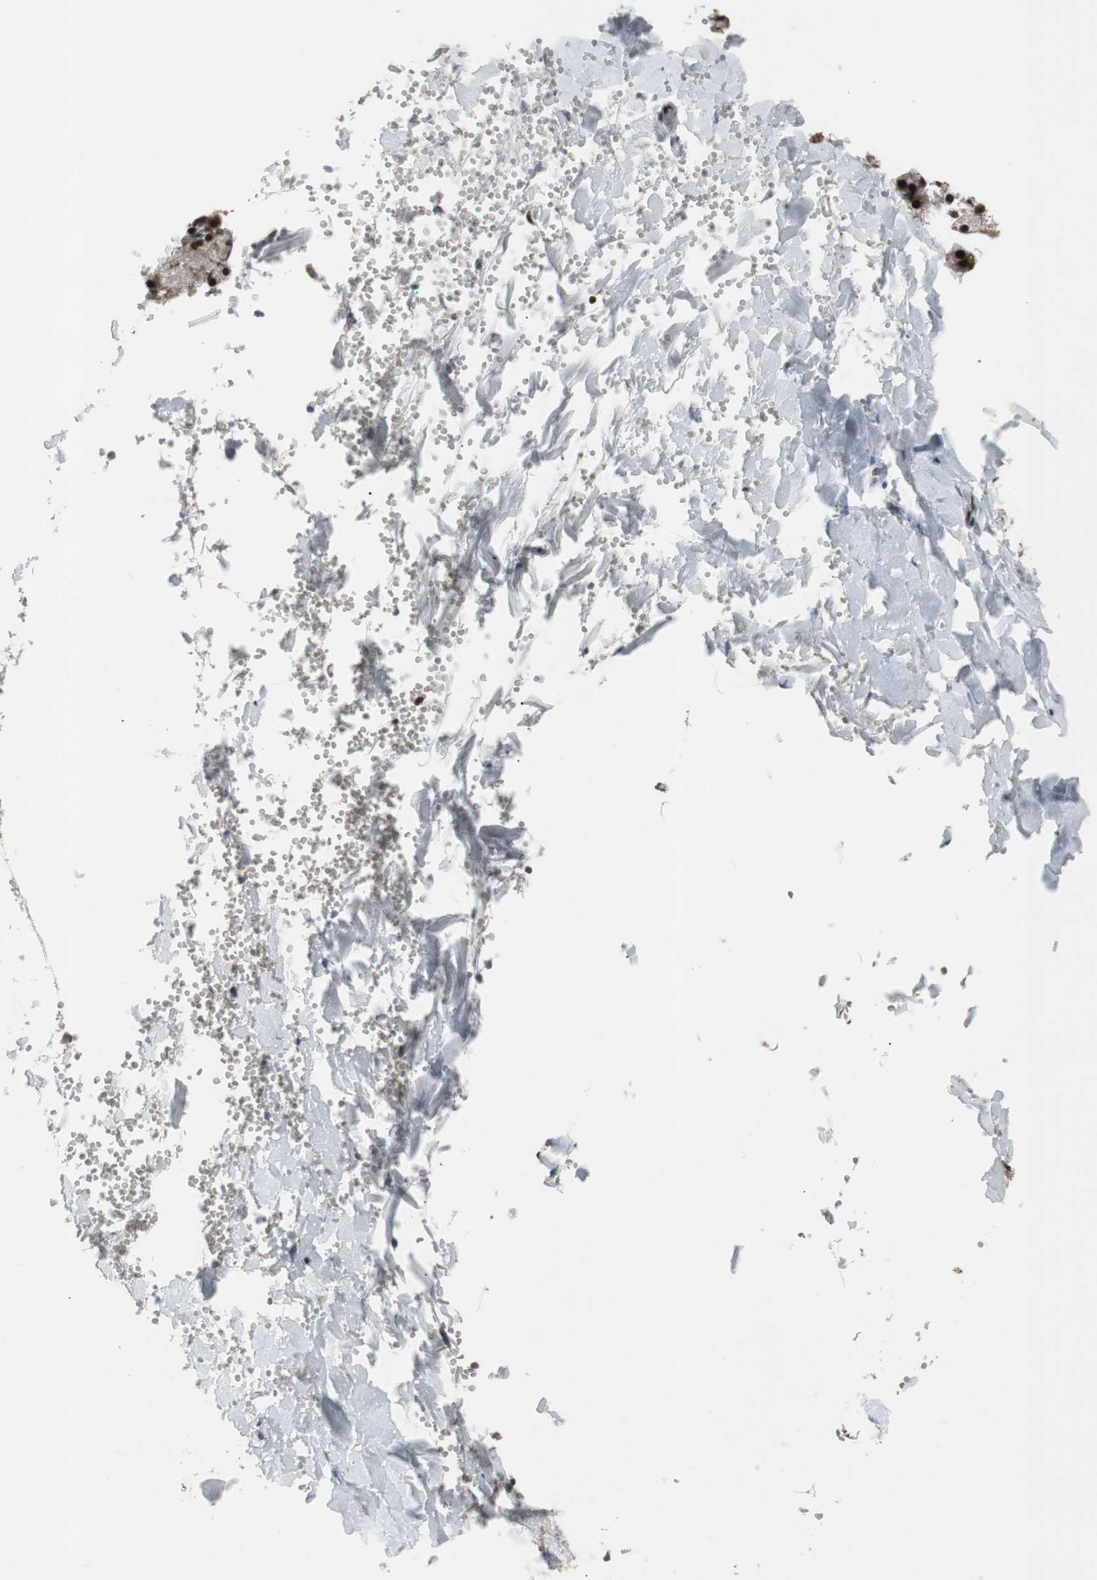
{"staining": {"intensity": "strong", "quantity": ">75%", "location": "nuclear"}, "tissue": "salivary gland", "cell_type": "Glandular cells", "image_type": "normal", "snomed": [{"axis": "morphology", "description": "Normal tissue, NOS"}, {"axis": "topography", "description": "Salivary gland"}], "caption": "Glandular cells display strong nuclear staining in about >75% of cells in unremarkable salivary gland. The staining was performed using DAB (3,3'-diaminobenzidine), with brown indicating positive protein expression. Nuclei are stained blue with hematoxylin.", "gene": "NBL1", "patient": {"sex": "male", "age": 62}}